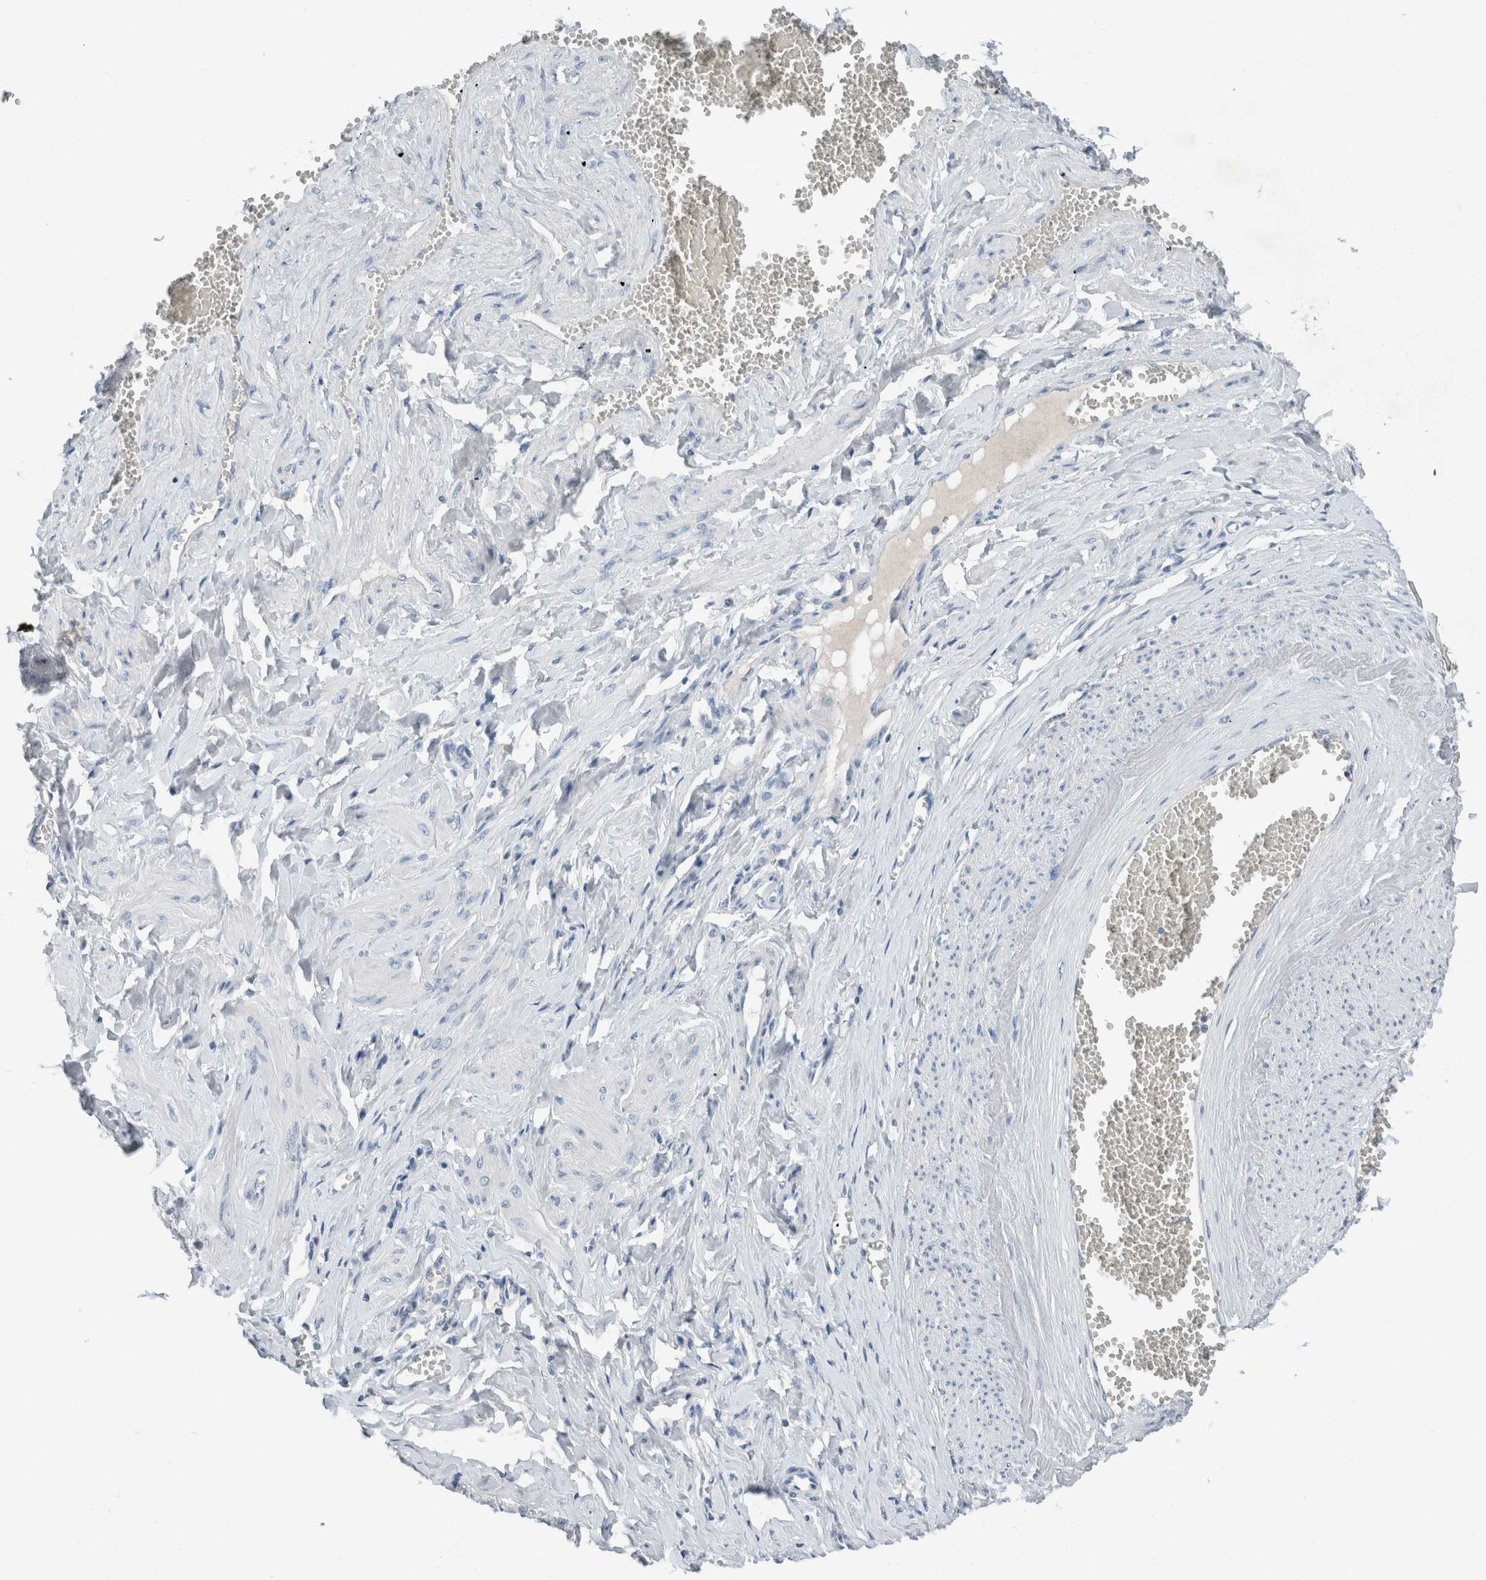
{"staining": {"intensity": "negative", "quantity": "none", "location": "none"}, "tissue": "adipose tissue", "cell_type": "Adipocytes", "image_type": "normal", "snomed": [{"axis": "morphology", "description": "Normal tissue, NOS"}, {"axis": "topography", "description": "Vascular tissue"}, {"axis": "topography", "description": "Fallopian tube"}, {"axis": "topography", "description": "Ovary"}], "caption": "The immunohistochemistry (IHC) image has no significant staining in adipocytes of adipose tissue.", "gene": "DUOX1", "patient": {"sex": "female", "age": 67}}